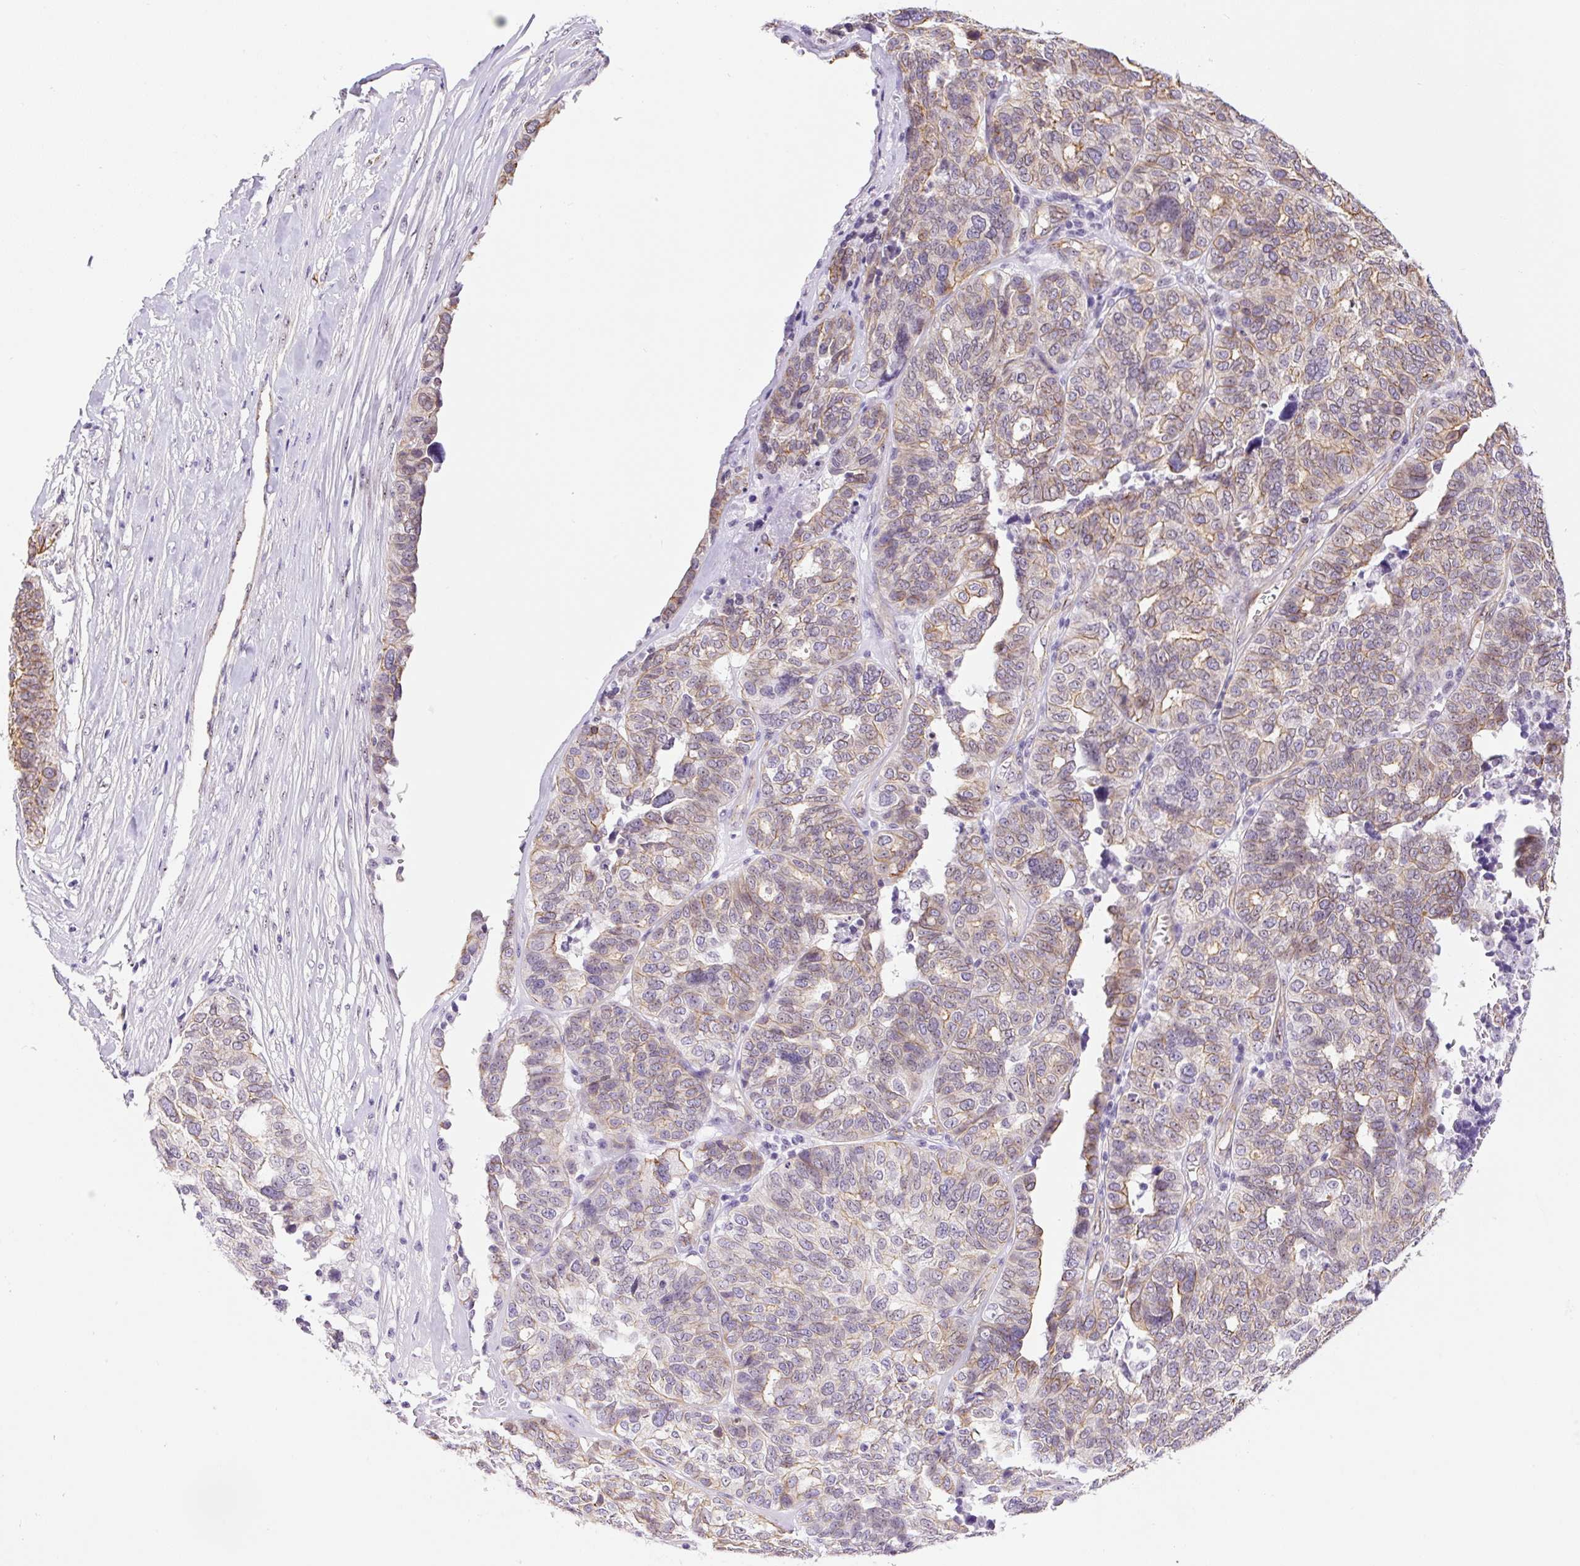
{"staining": {"intensity": "weak", "quantity": "25%-75%", "location": "cytoplasmic/membranous"}, "tissue": "ovarian cancer", "cell_type": "Tumor cells", "image_type": "cancer", "snomed": [{"axis": "morphology", "description": "Cystadenocarcinoma, serous, NOS"}, {"axis": "topography", "description": "Ovary"}], "caption": "Ovarian serous cystadenocarcinoma stained for a protein reveals weak cytoplasmic/membranous positivity in tumor cells.", "gene": "MYO5C", "patient": {"sex": "female", "age": 59}}